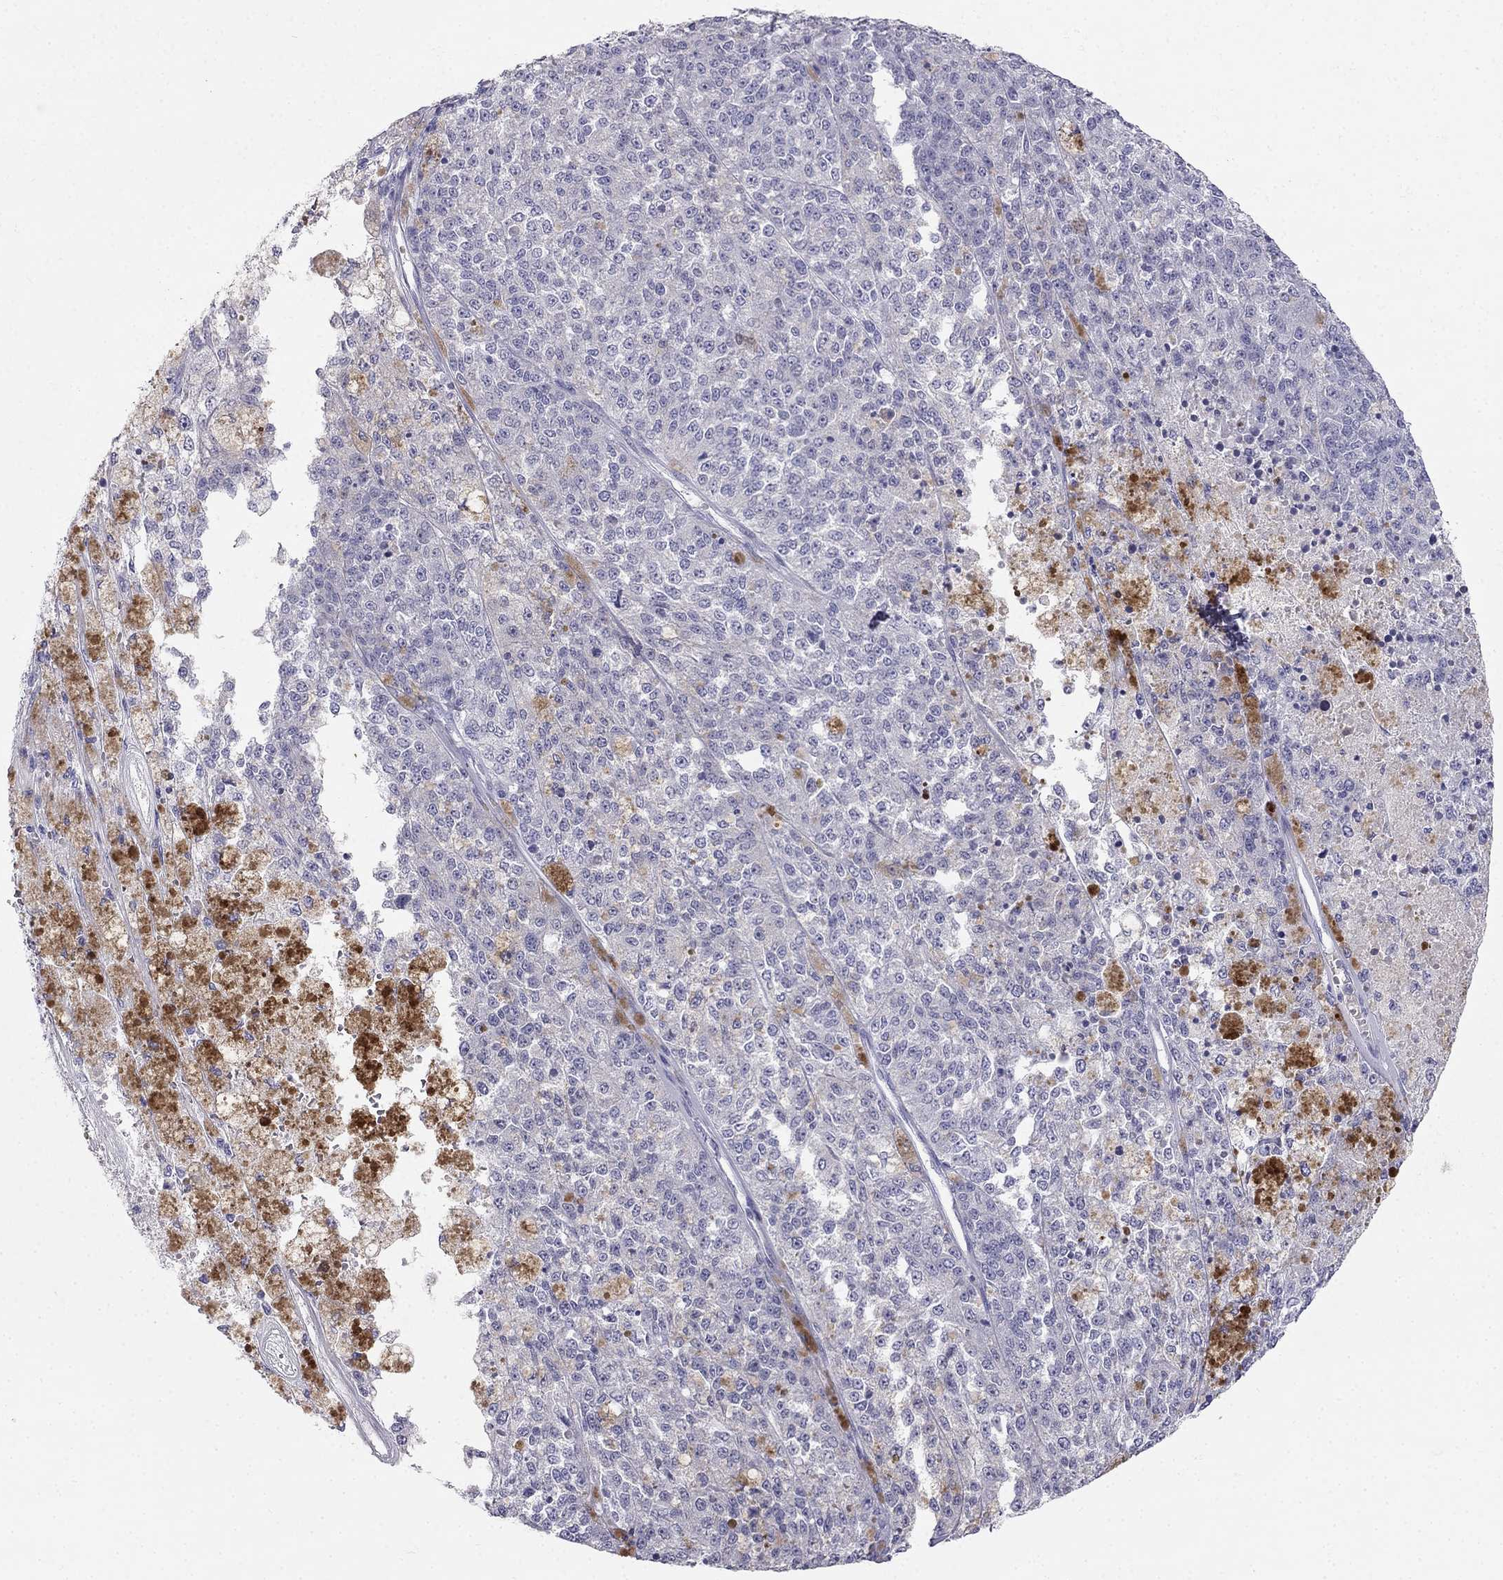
{"staining": {"intensity": "negative", "quantity": "none", "location": "none"}, "tissue": "melanoma", "cell_type": "Tumor cells", "image_type": "cancer", "snomed": [{"axis": "morphology", "description": "Malignant melanoma, Metastatic site"}, {"axis": "topography", "description": "Lymph node"}], "caption": "IHC histopathology image of neoplastic tissue: malignant melanoma (metastatic site) stained with DAB exhibits no significant protein expression in tumor cells.", "gene": "RFLNA", "patient": {"sex": "female", "age": 64}}